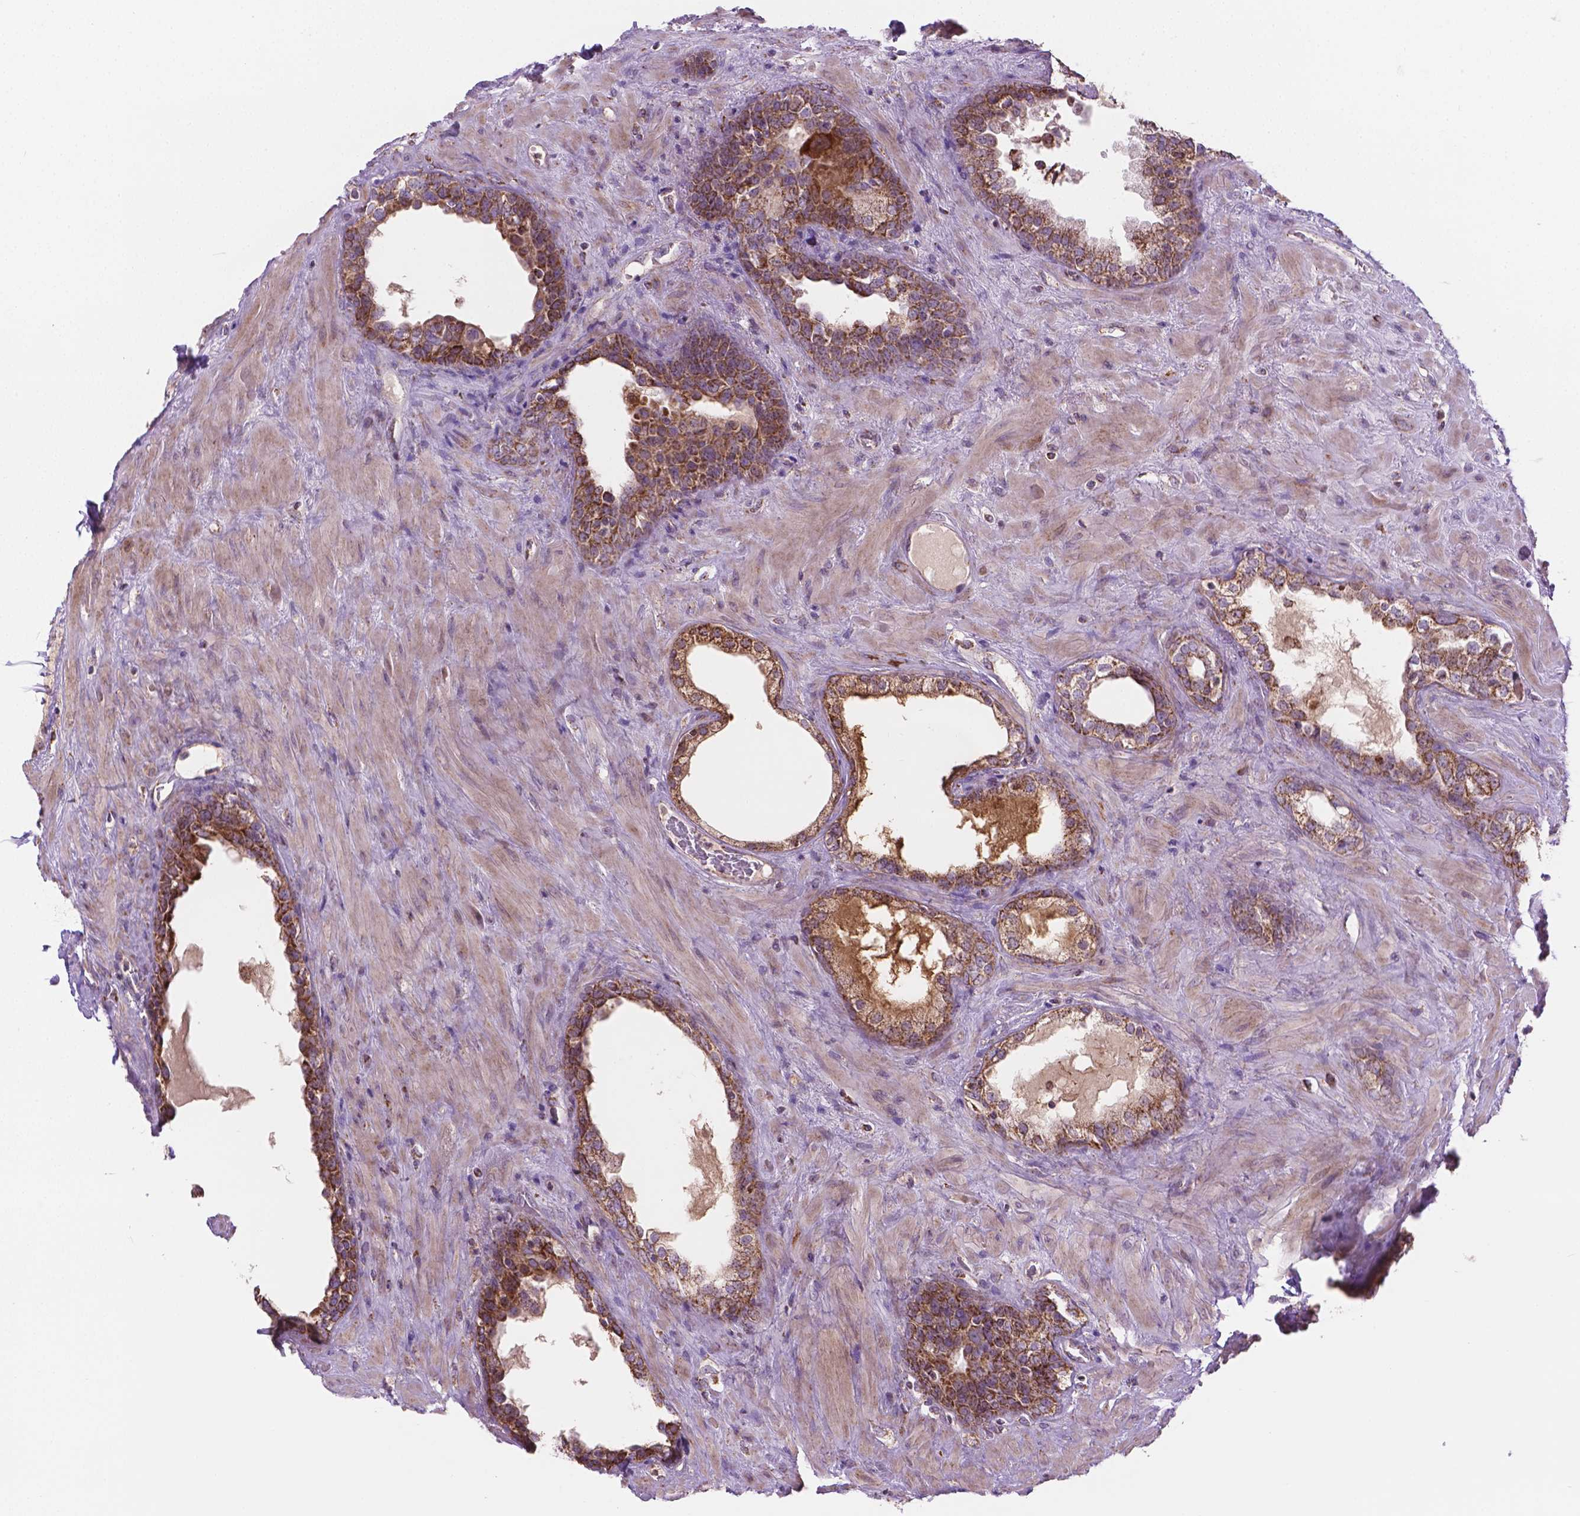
{"staining": {"intensity": "strong", "quantity": ">75%", "location": "cytoplasmic/membranous"}, "tissue": "prostate", "cell_type": "Glandular cells", "image_type": "normal", "snomed": [{"axis": "morphology", "description": "Normal tissue, NOS"}, {"axis": "topography", "description": "Prostate"}], "caption": "Prostate stained for a protein (brown) displays strong cytoplasmic/membranous positive expression in approximately >75% of glandular cells.", "gene": "PIBF1", "patient": {"sex": "male", "age": 63}}